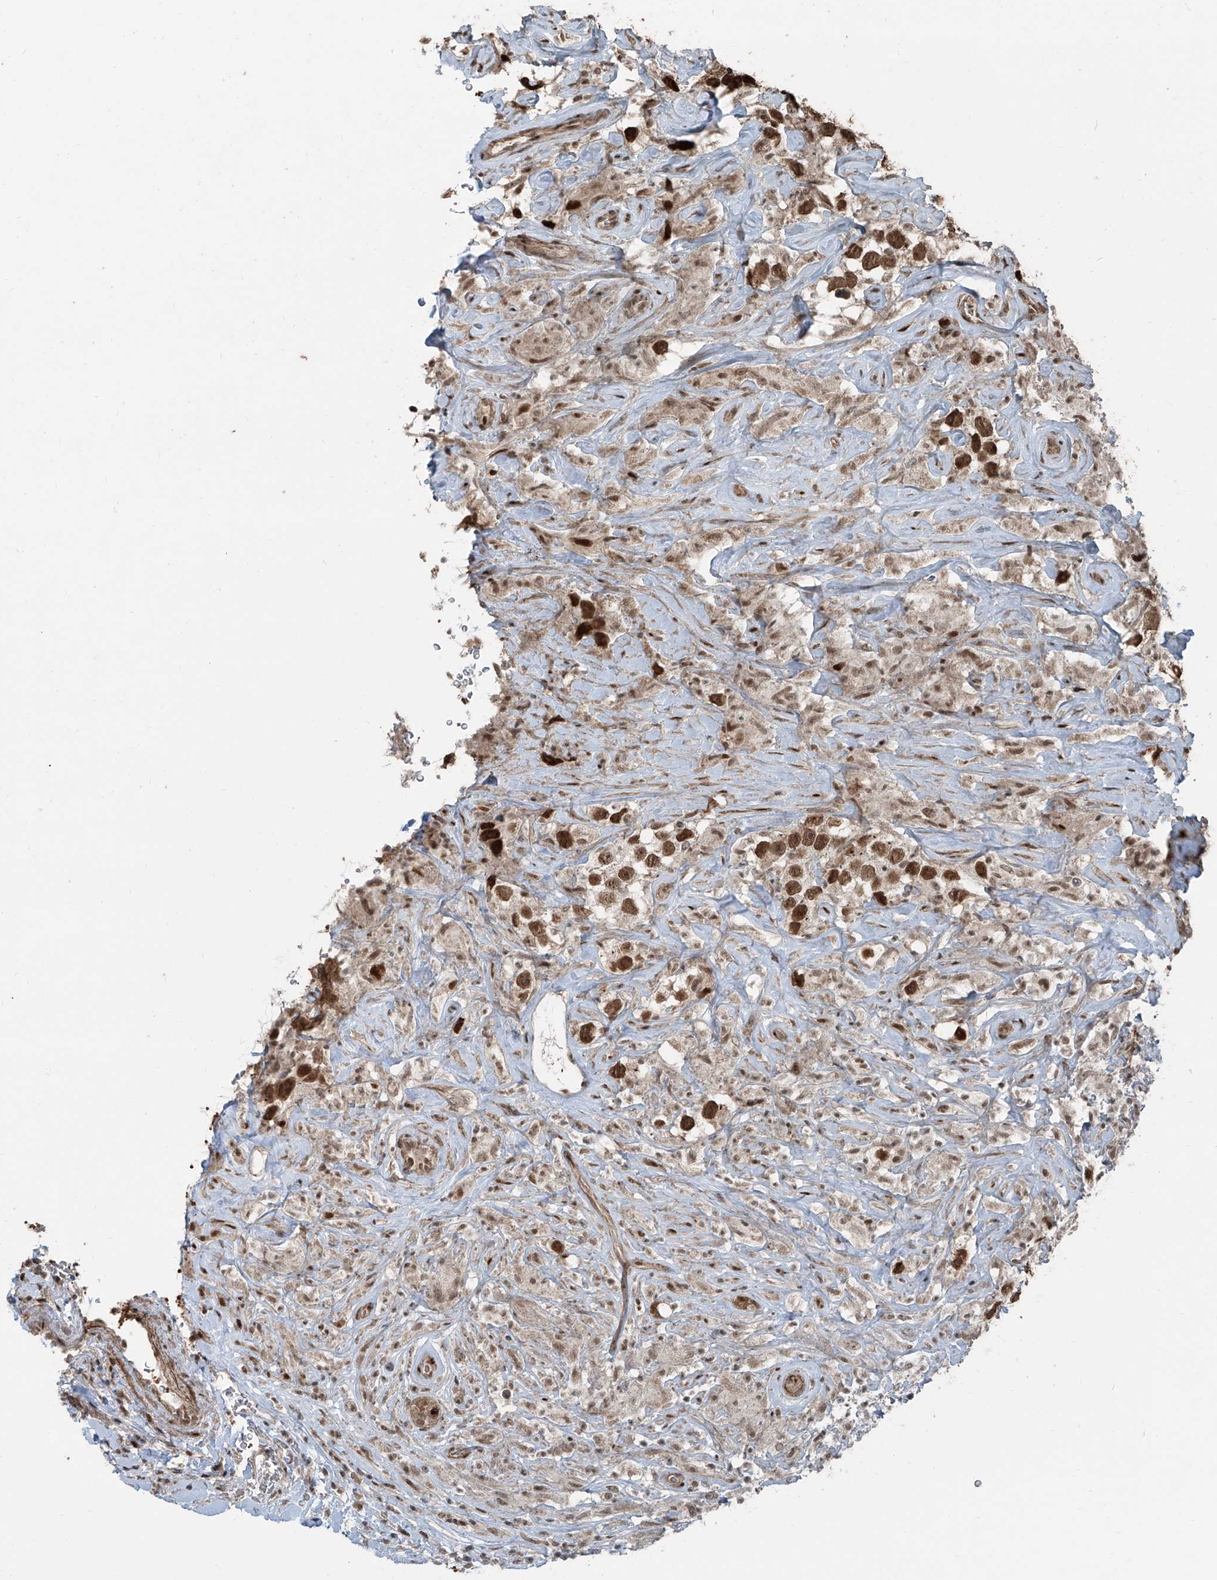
{"staining": {"intensity": "moderate", "quantity": ">75%", "location": "nuclear"}, "tissue": "testis cancer", "cell_type": "Tumor cells", "image_type": "cancer", "snomed": [{"axis": "morphology", "description": "Seminoma, NOS"}, {"axis": "topography", "description": "Testis"}], "caption": "This image reveals IHC staining of human testis cancer, with medium moderate nuclear staining in approximately >75% of tumor cells.", "gene": "ZNF570", "patient": {"sex": "male", "age": 49}}